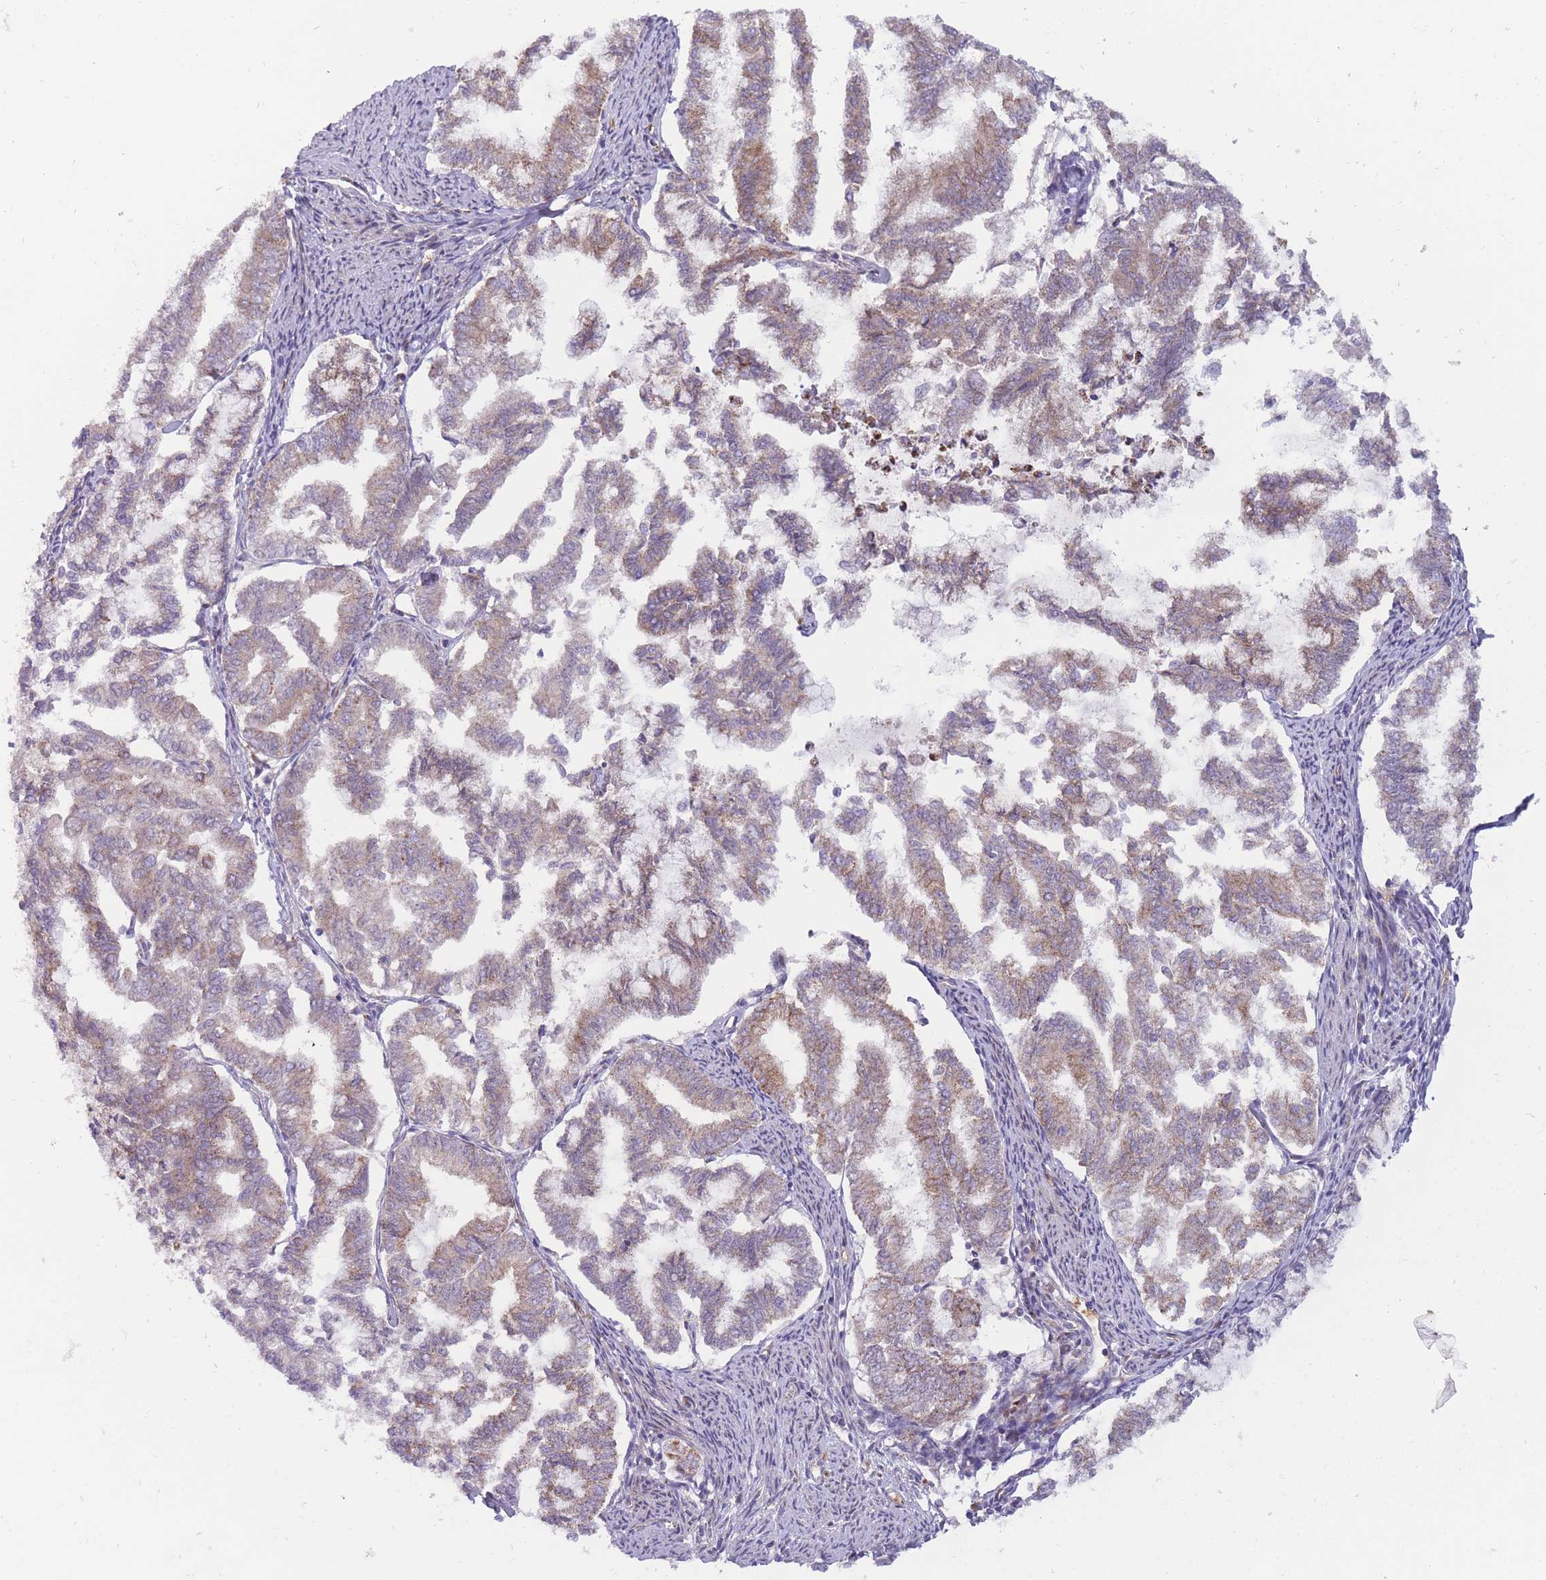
{"staining": {"intensity": "weak", "quantity": "25%-75%", "location": "cytoplasmic/membranous"}, "tissue": "endometrial cancer", "cell_type": "Tumor cells", "image_type": "cancer", "snomed": [{"axis": "morphology", "description": "Adenocarcinoma, NOS"}, {"axis": "topography", "description": "Endometrium"}], "caption": "Approximately 25%-75% of tumor cells in endometrial cancer (adenocarcinoma) display weak cytoplasmic/membranous protein staining as visualized by brown immunohistochemical staining.", "gene": "ANKRD10", "patient": {"sex": "female", "age": 79}}